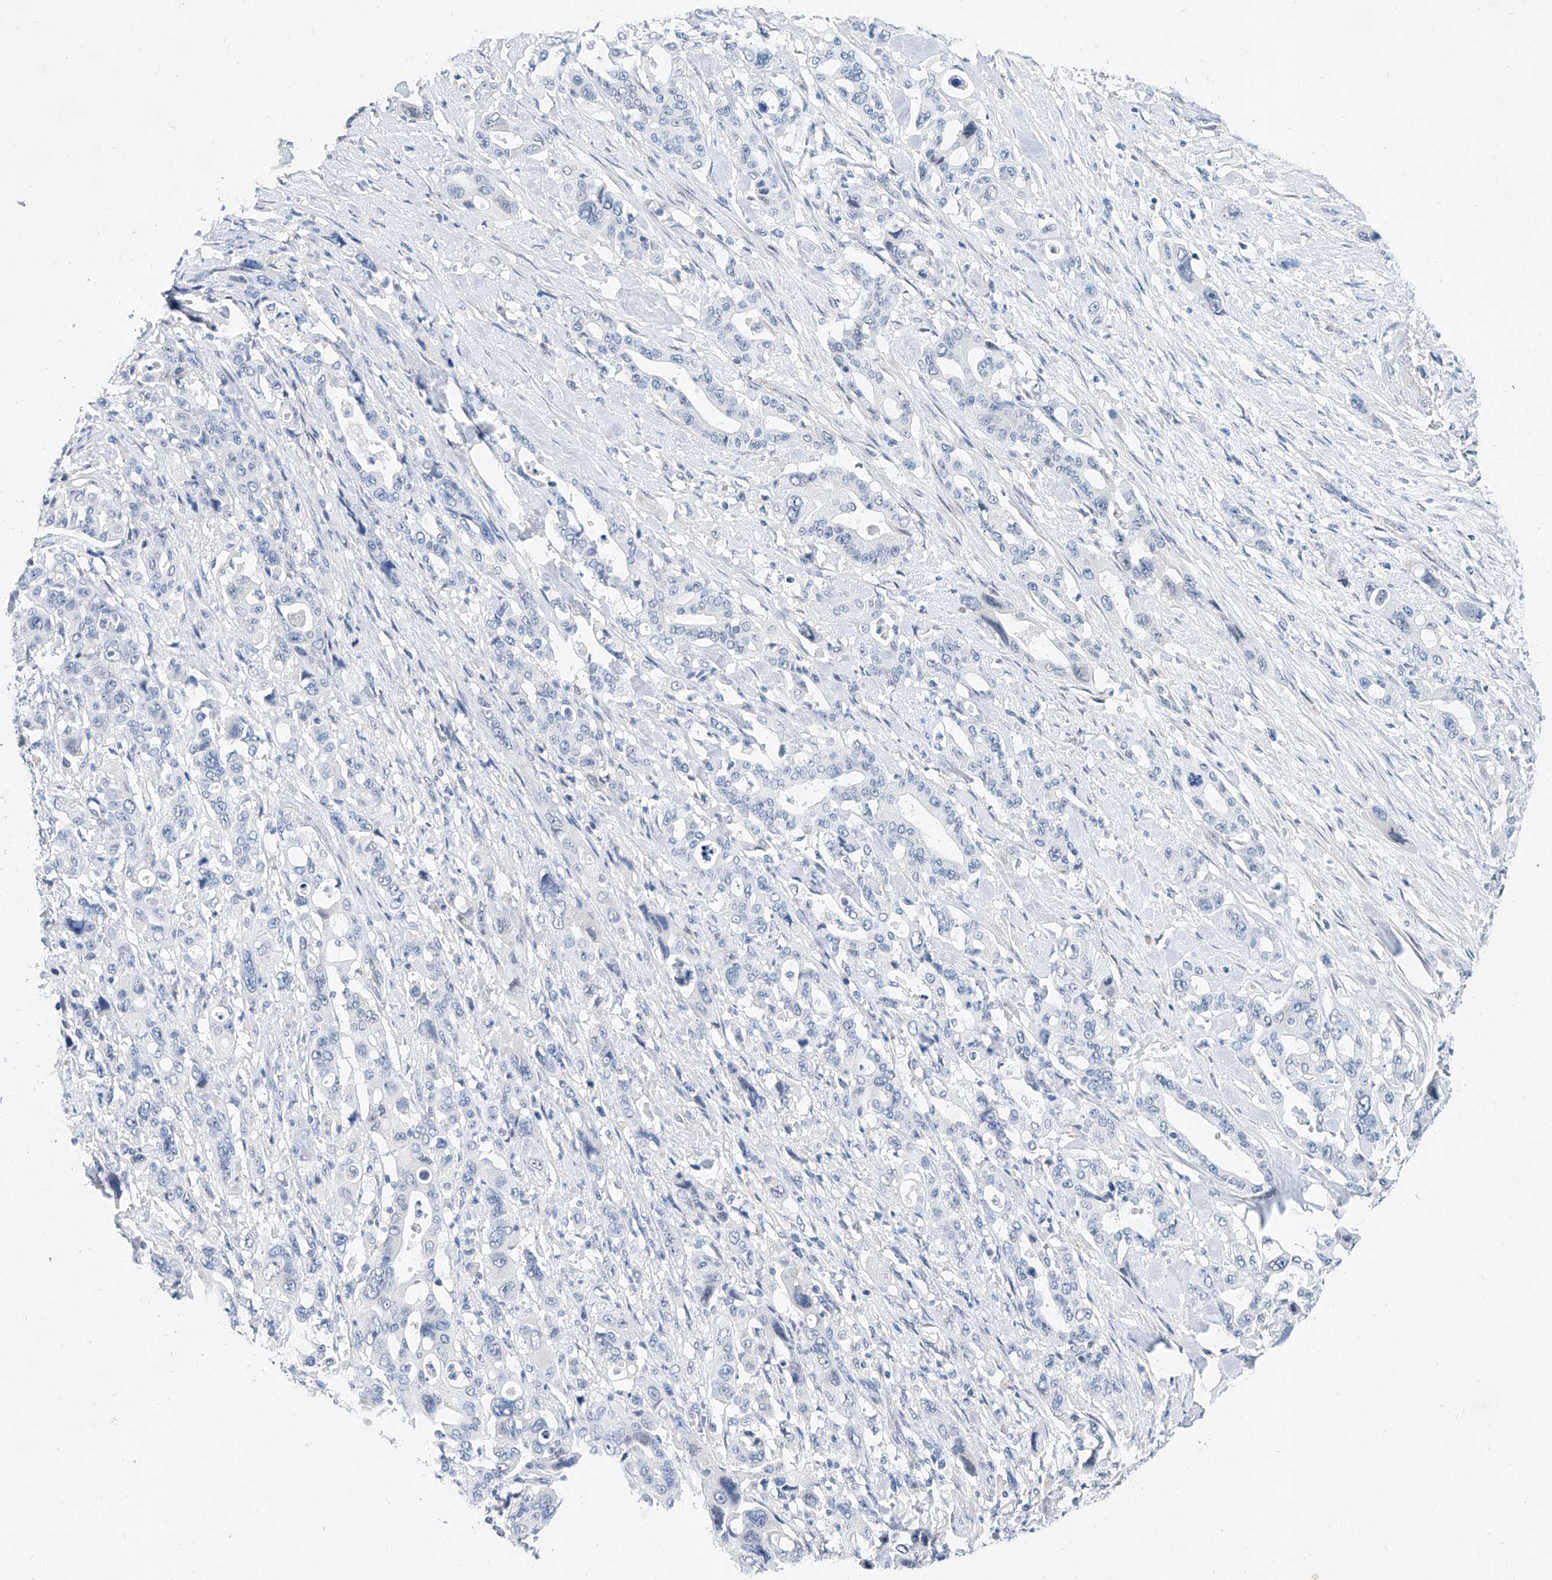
{"staining": {"intensity": "negative", "quantity": "none", "location": "none"}, "tissue": "pancreatic cancer", "cell_type": "Tumor cells", "image_type": "cancer", "snomed": [{"axis": "morphology", "description": "Adenocarcinoma, NOS"}, {"axis": "topography", "description": "Pancreas"}], "caption": "Tumor cells show no significant protein staining in pancreatic adenocarcinoma.", "gene": "BPTF", "patient": {"sex": "male", "age": 46}}